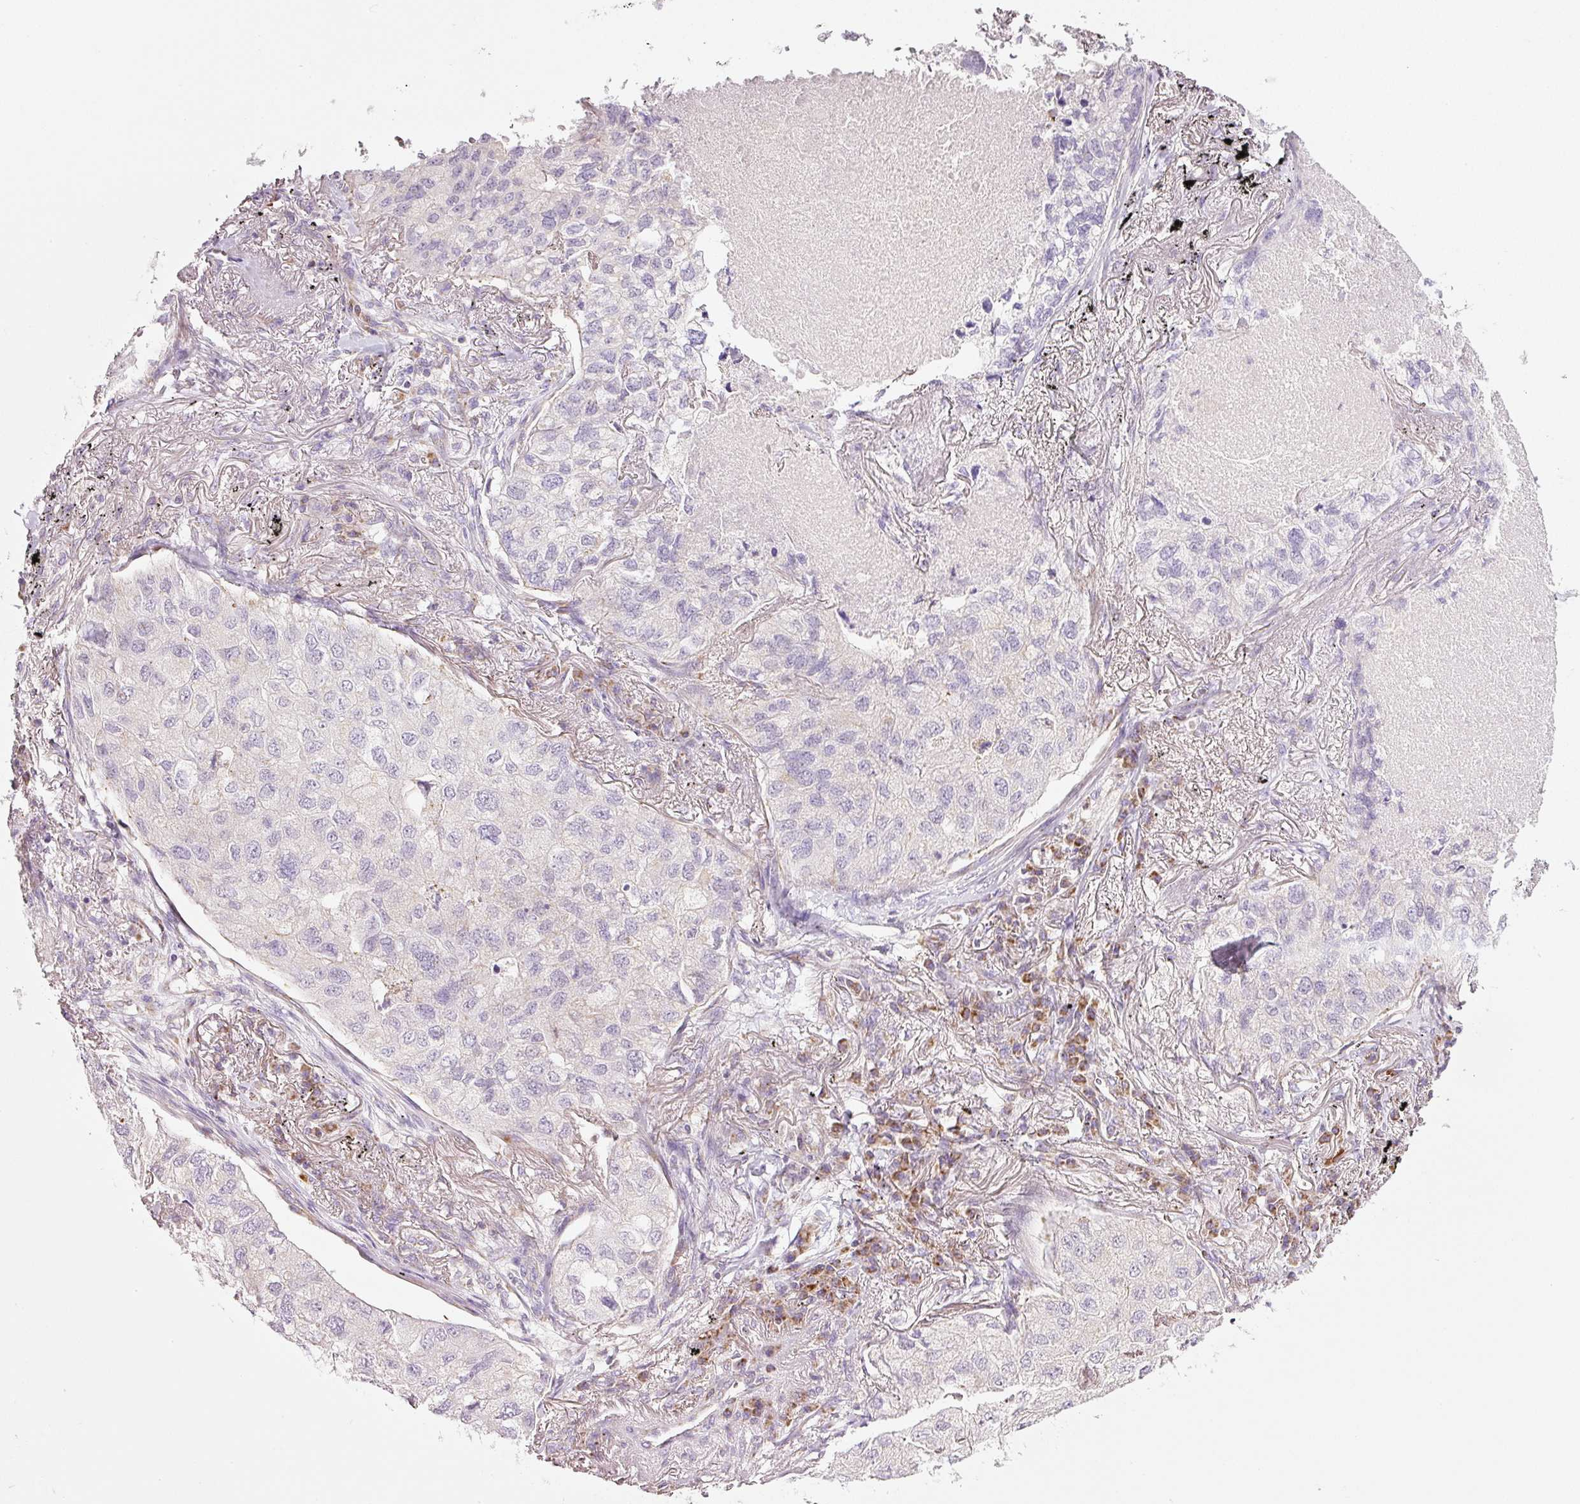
{"staining": {"intensity": "negative", "quantity": "none", "location": "none"}, "tissue": "lung cancer", "cell_type": "Tumor cells", "image_type": "cancer", "snomed": [{"axis": "morphology", "description": "Adenocarcinoma, NOS"}, {"axis": "topography", "description": "Lung"}], "caption": "This is an IHC photomicrograph of human lung cancer (adenocarcinoma). There is no expression in tumor cells.", "gene": "NDUFA1", "patient": {"sex": "male", "age": 65}}